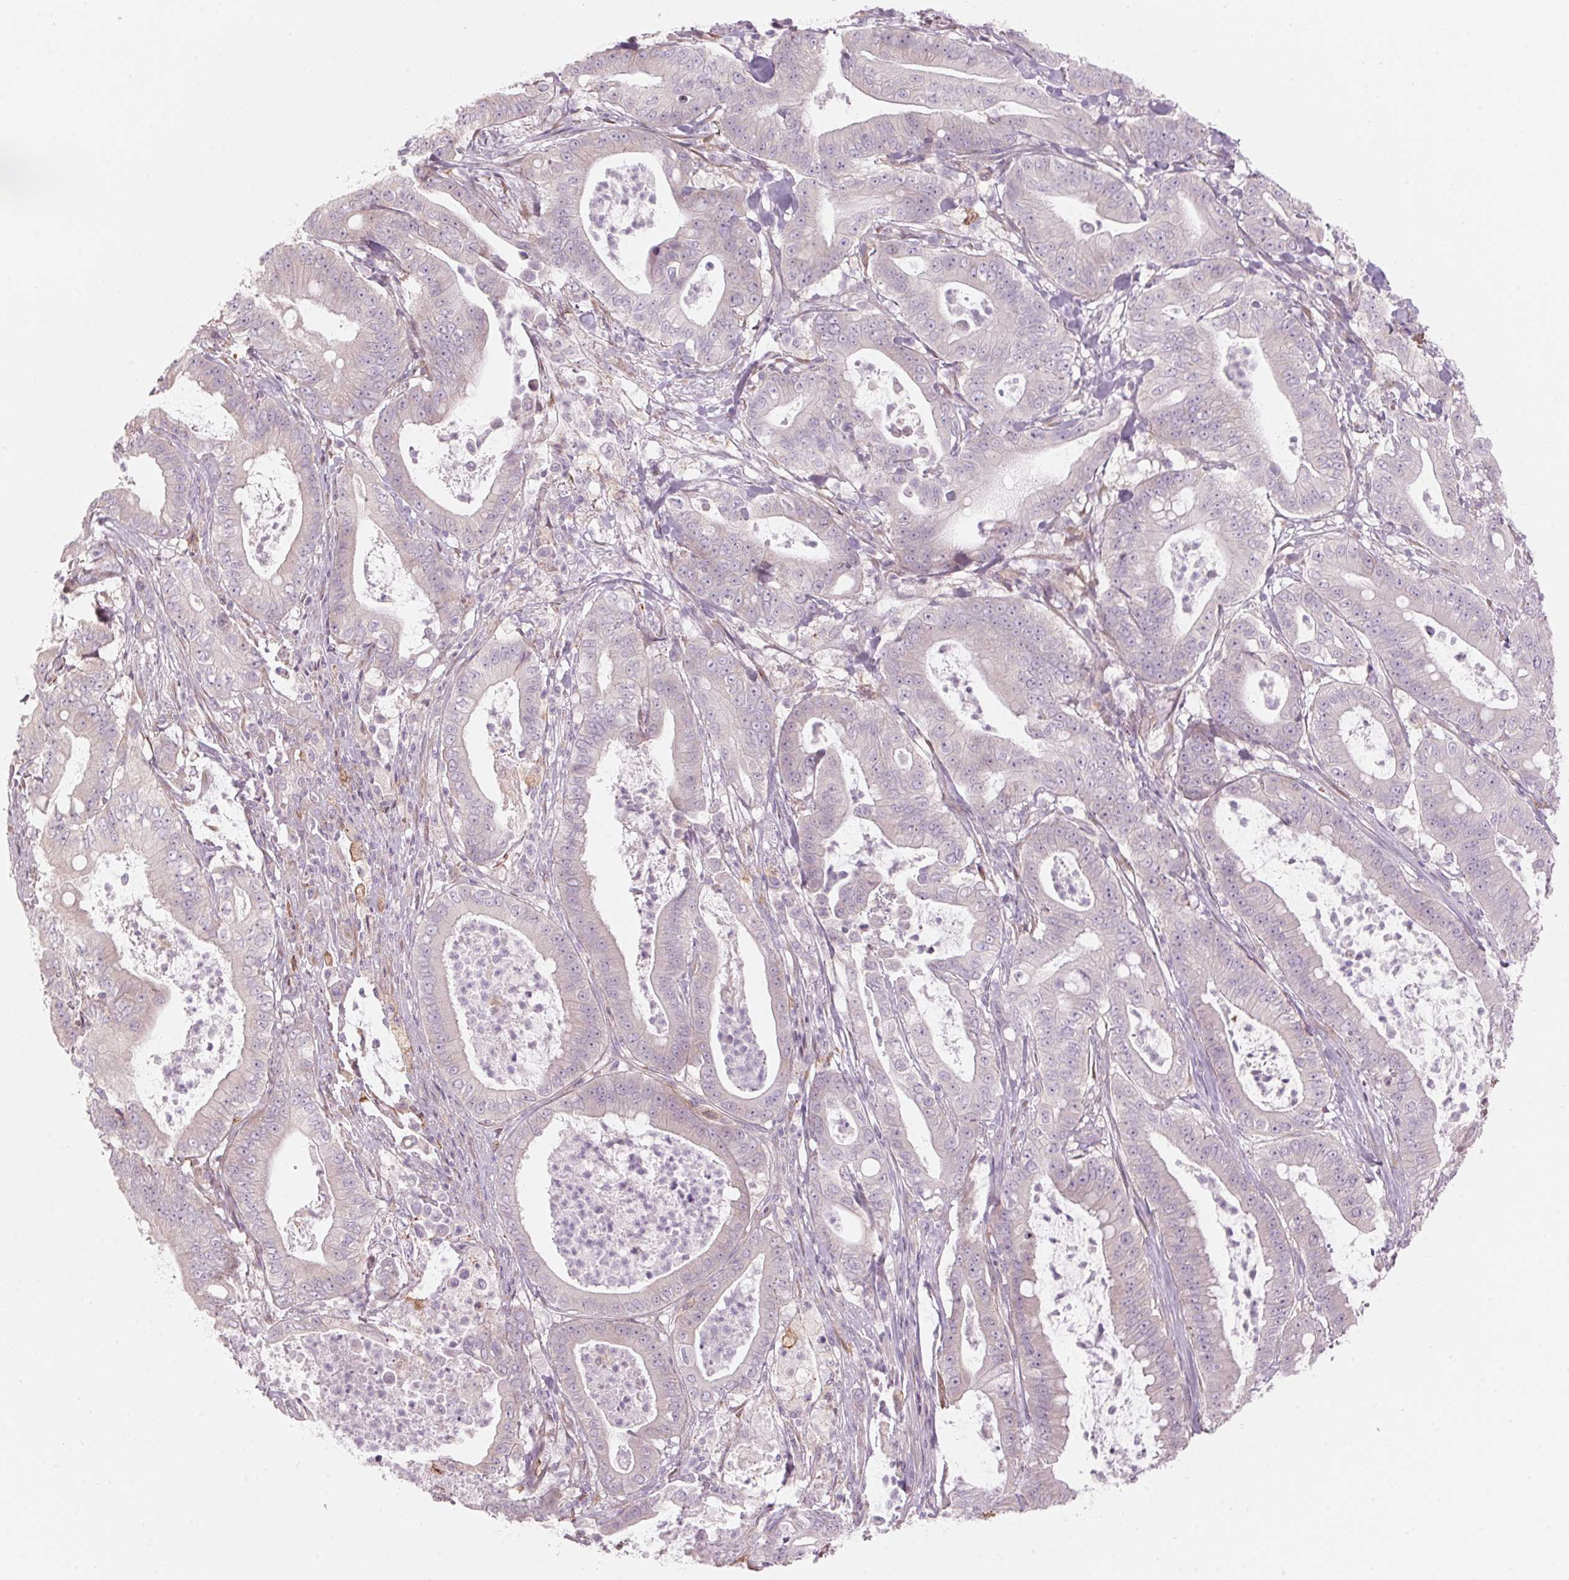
{"staining": {"intensity": "negative", "quantity": "none", "location": "none"}, "tissue": "pancreatic cancer", "cell_type": "Tumor cells", "image_type": "cancer", "snomed": [{"axis": "morphology", "description": "Adenocarcinoma, NOS"}, {"axis": "topography", "description": "Pancreas"}], "caption": "The histopathology image reveals no staining of tumor cells in pancreatic adenocarcinoma. The staining is performed using DAB (3,3'-diaminobenzidine) brown chromogen with nuclei counter-stained in using hematoxylin.", "gene": "GNMT", "patient": {"sex": "male", "age": 71}}